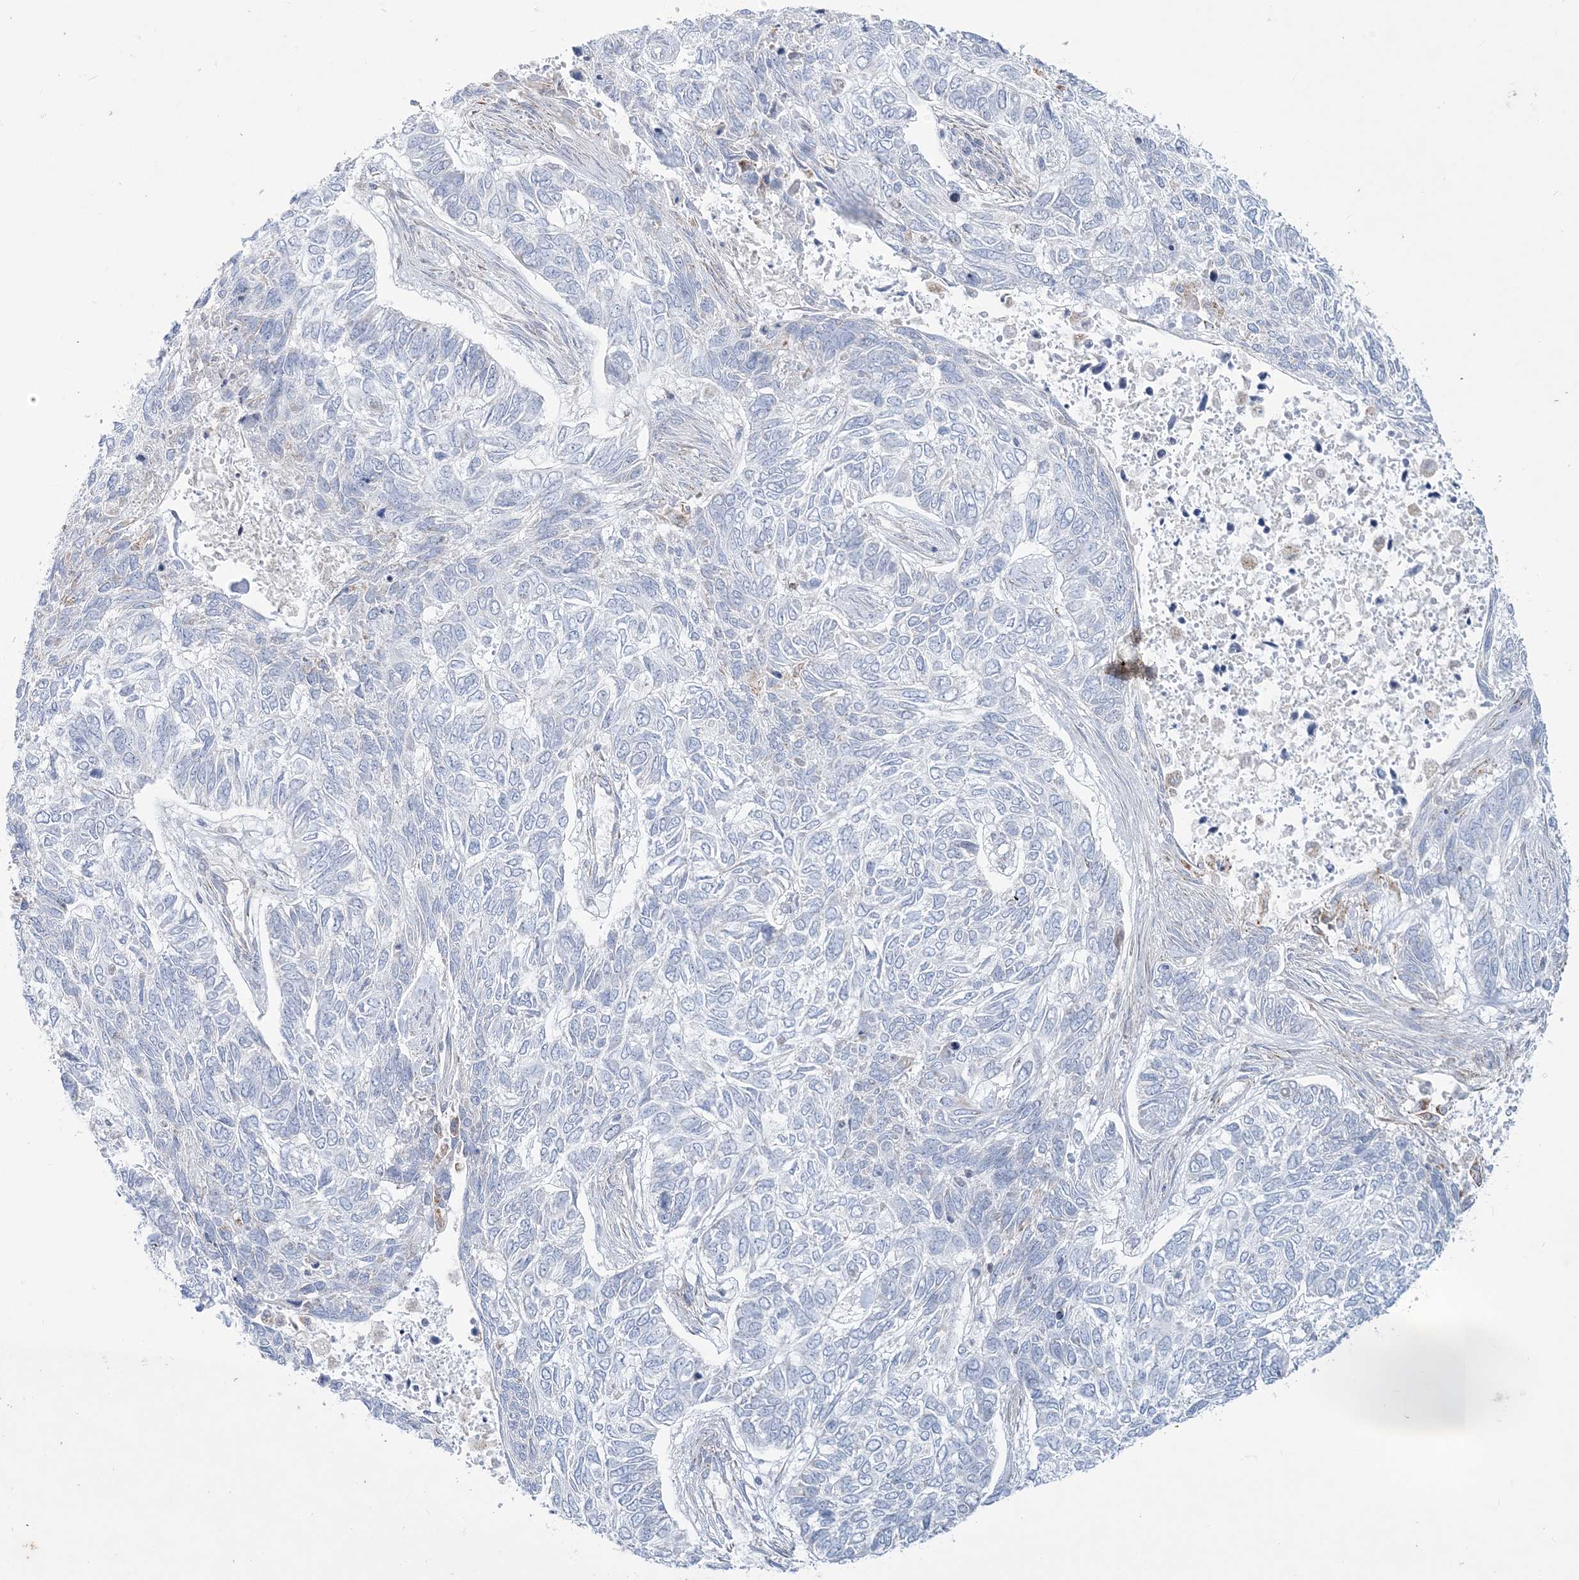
{"staining": {"intensity": "negative", "quantity": "none", "location": "none"}, "tissue": "skin cancer", "cell_type": "Tumor cells", "image_type": "cancer", "snomed": [{"axis": "morphology", "description": "Basal cell carcinoma"}, {"axis": "topography", "description": "Skin"}], "caption": "Immunohistochemistry (IHC) micrograph of neoplastic tissue: skin cancer (basal cell carcinoma) stained with DAB (3,3'-diaminobenzidine) demonstrates no significant protein expression in tumor cells. (DAB immunohistochemistry (IHC) with hematoxylin counter stain).", "gene": "TBC1D7", "patient": {"sex": "female", "age": 65}}